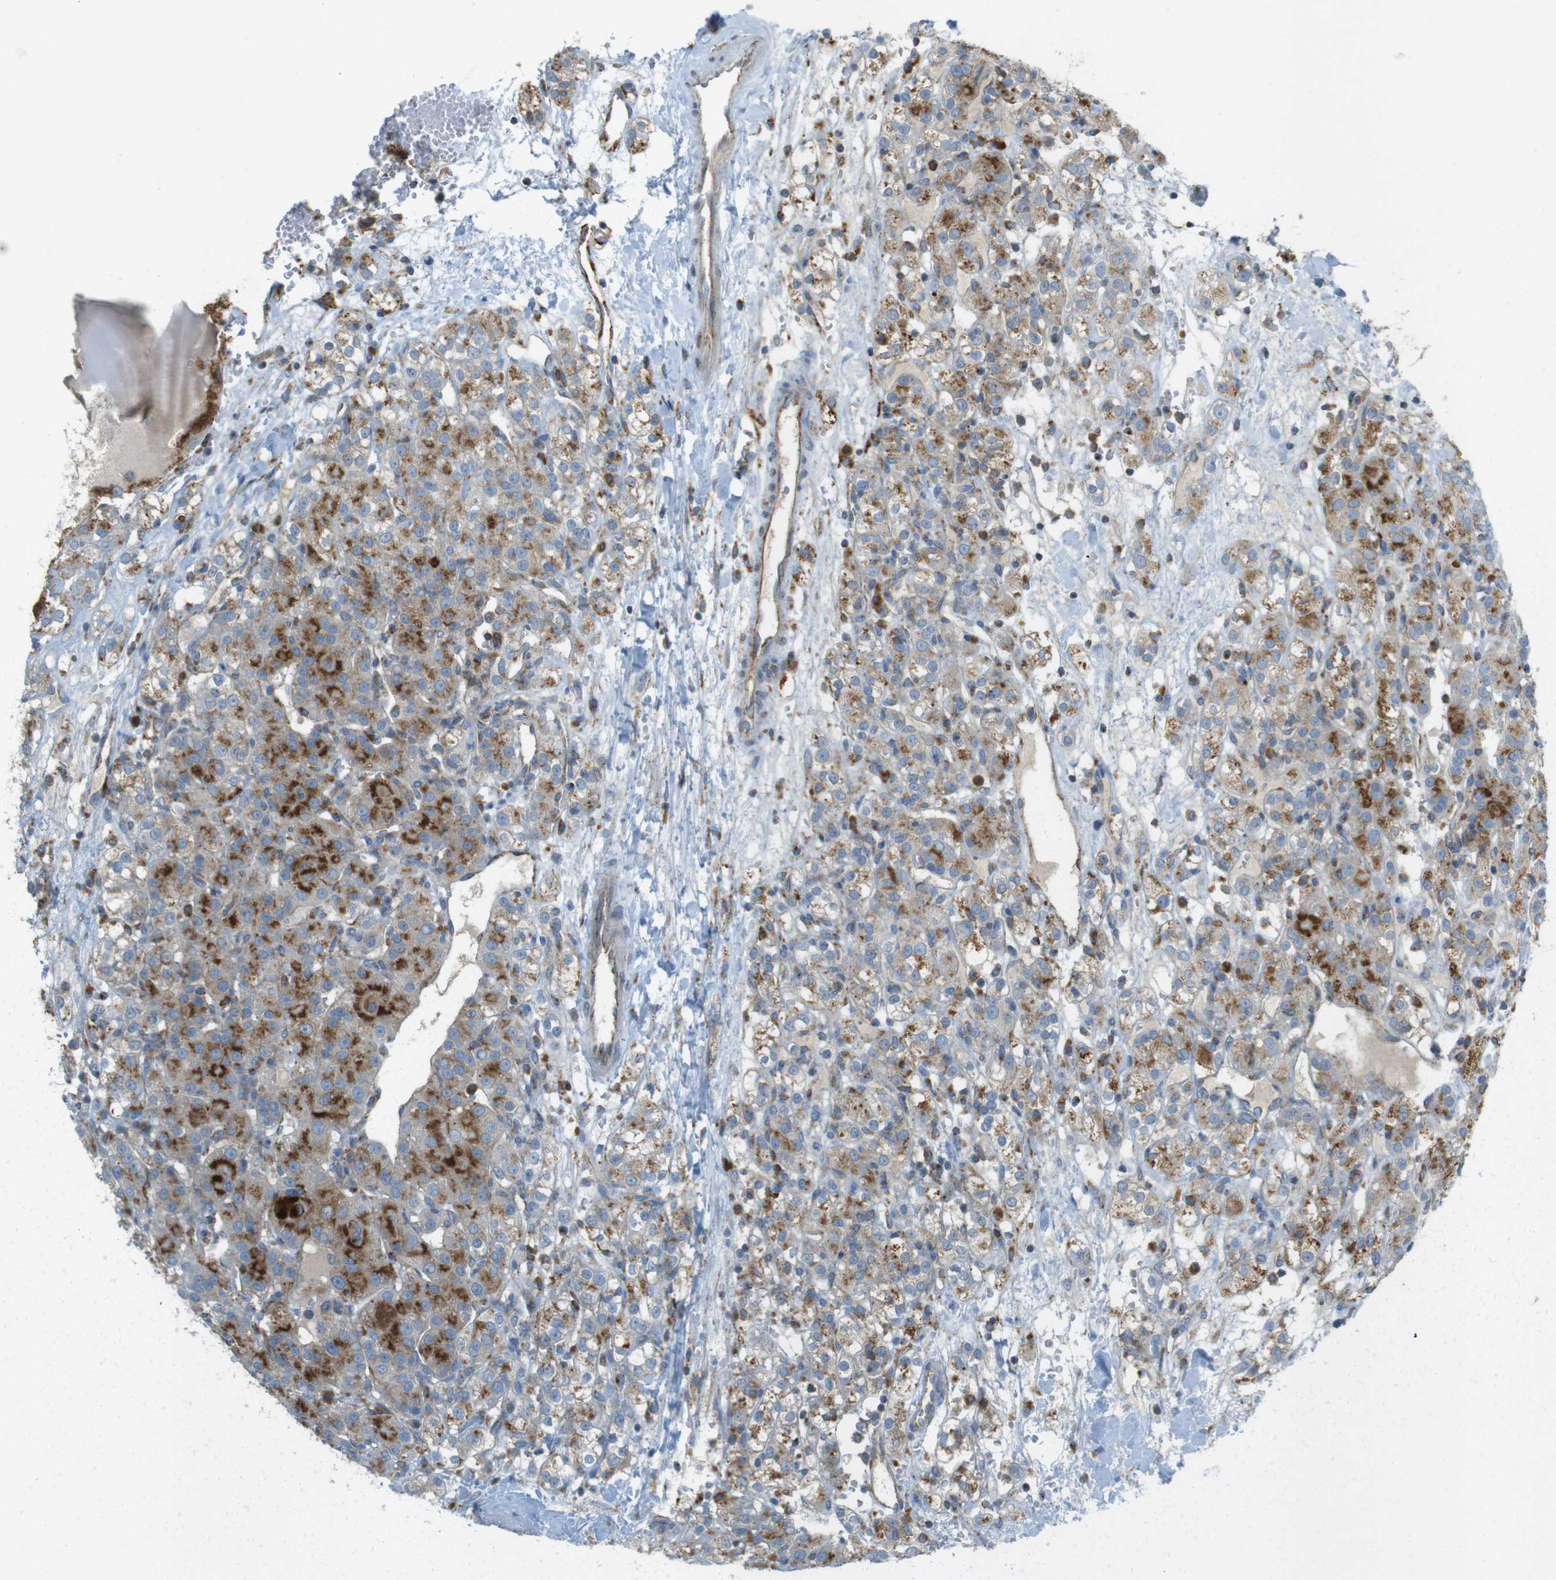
{"staining": {"intensity": "moderate", "quantity": ">75%", "location": "cytoplasmic/membranous"}, "tissue": "renal cancer", "cell_type": "Tumor cells", "image_type": "cancer", "snomed": [{"axis": "morphology", "description": "Normal tissue, NOS"}, {"axis": "morphology", "description": "Adenocarcinoma, NOS"}, {"axis": "topography", "description": "Kidney"}], "caption": "Adenocarcinoma (renal) stained for a protein (brown) reveals moderate cytoplasmic/membranous positive positivity in about >75% of tumor cells.", "gene": "LAMP1", "patient": {"sex": "male", "age": 61}}